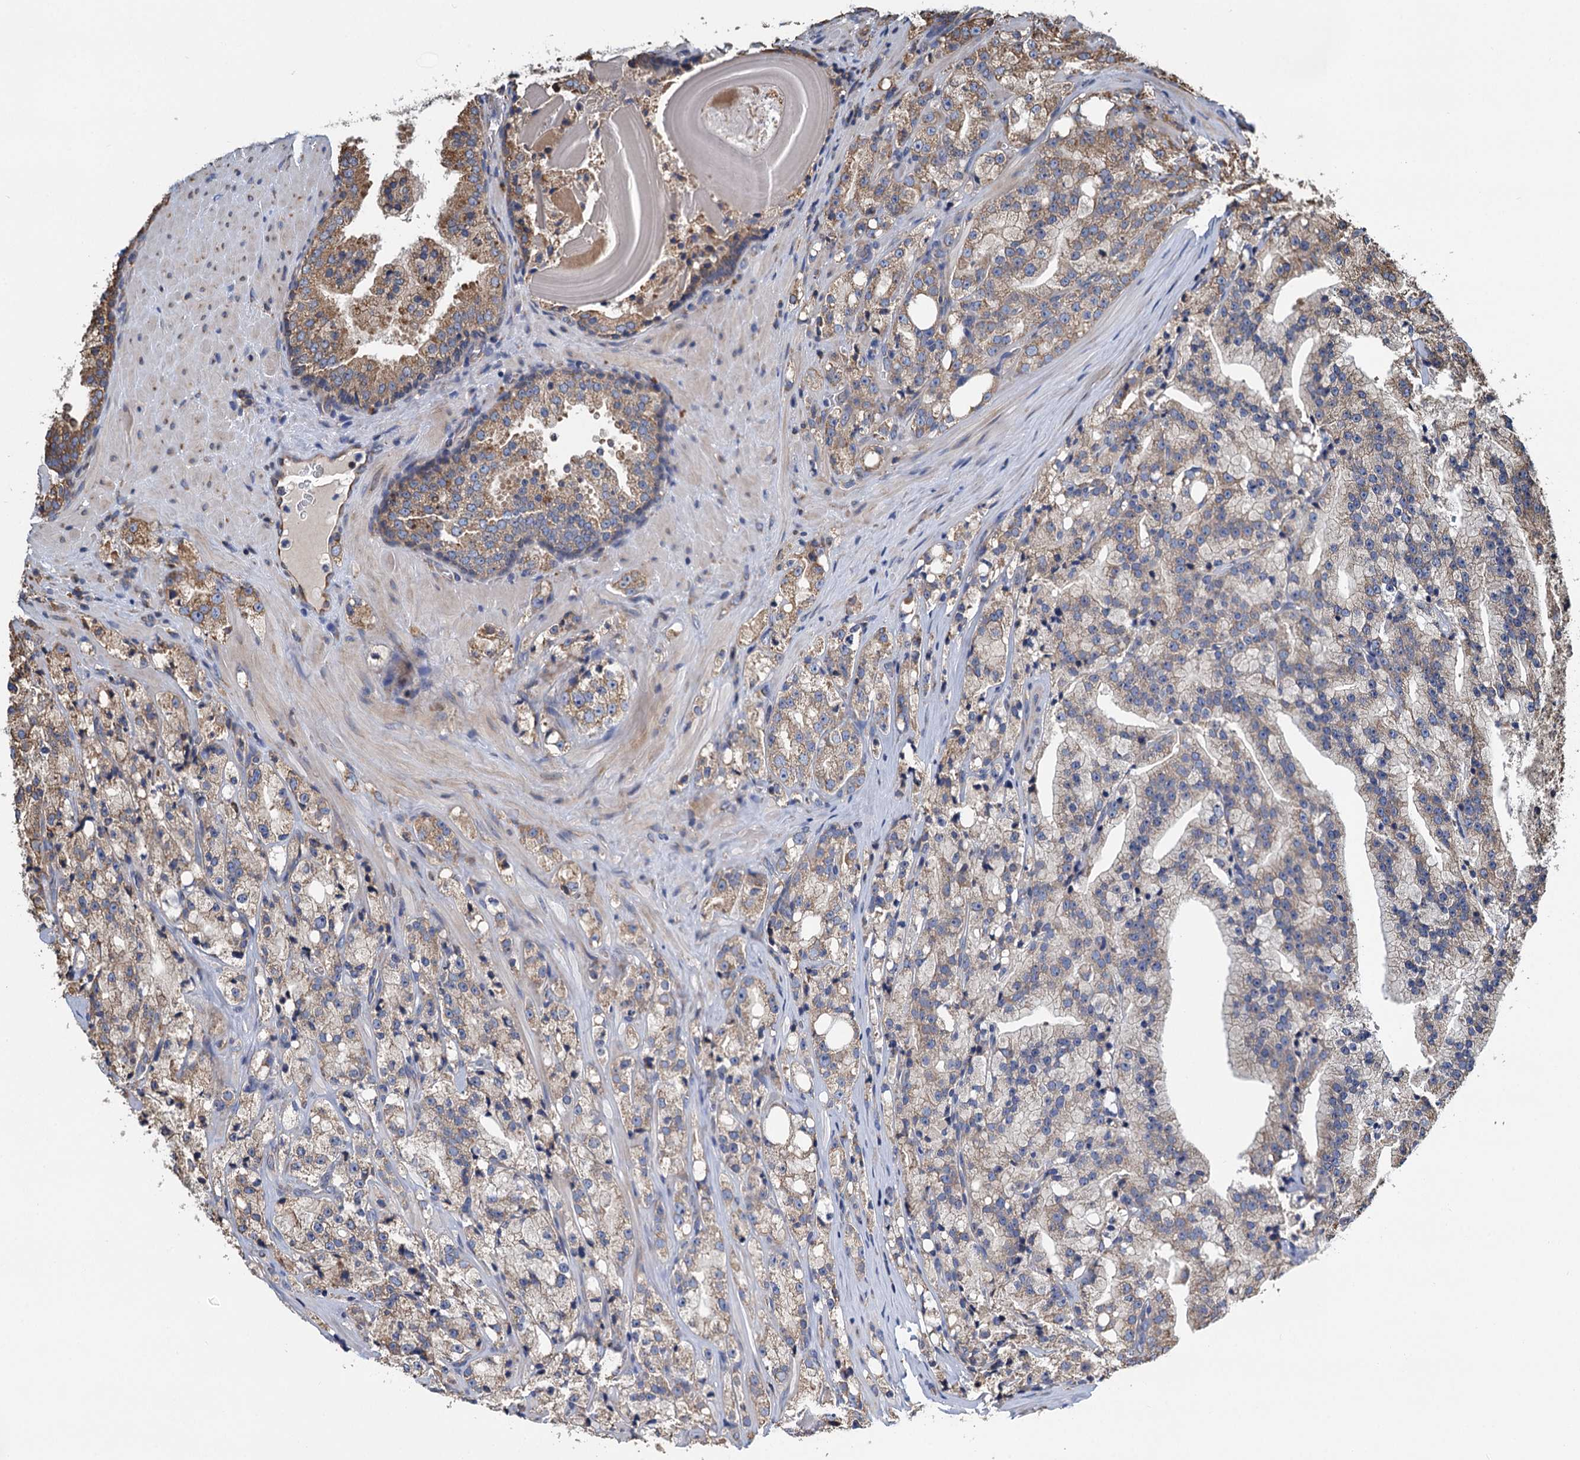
{"staining": {"intensity": "moderate", "quantity": "<25%", "location": "cytoplasmic/membranous"}, "tissue": "prostate cancer", "cell_type": "Tumor cells", "image_type": "cancer", "snomed": [{"axis": "morphology", "description": "Adenocarcinoma, High grade"}, {"axis": "topography", "description": "Prostate"}], "caption": "Protein analysis of prostate cancer (adenocarcinoma (high-grade)) tissue reveals moderate cytoplasmic/membranous staining in approximately <25% of tumor cells. (Brightfield microscopy of DAB IHC at high magnification).", "gene": "LINS1", "patient": {"sex": "male", "age": 64}}